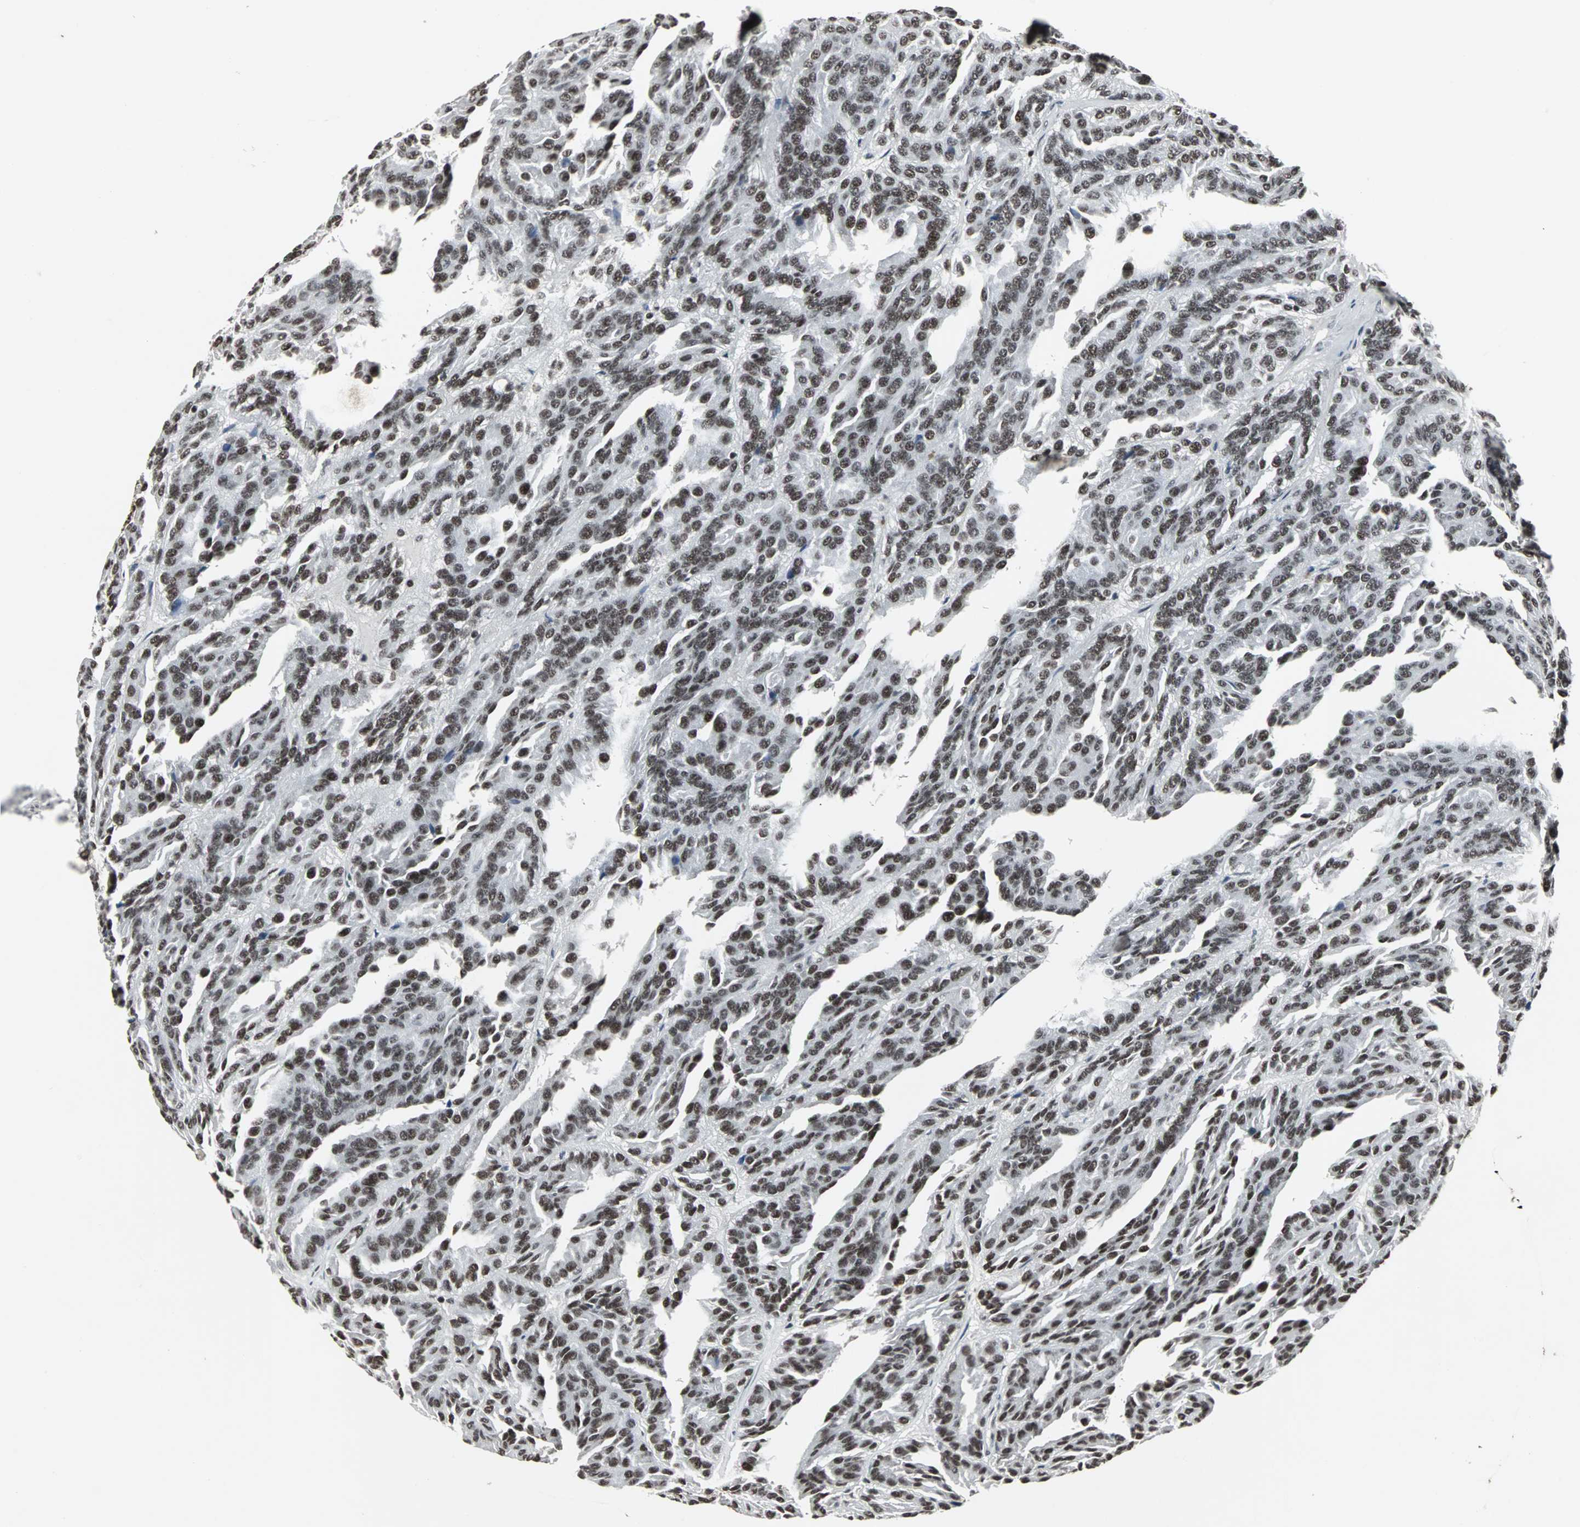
{"staining": {"intensity": "moderate", "quantity": ">75%", "location": "nuclear"}, "tissue": "renal cancer", "cell_type": "Tumor cells", "image_type": "cancer", "snomed": [{"axis": "morphology", "description": "Adenocarcinoma, NOS"}, {"axis": "topography", "description": "Kidney"}], "caption": "Renal adenocarcinoma stained for a protein (brown) reveals moderate nuclear positive expression in approximately >75% of tumor cells.", "gene": "PNKP", "patient": {"sex": "male", "age": 46}}